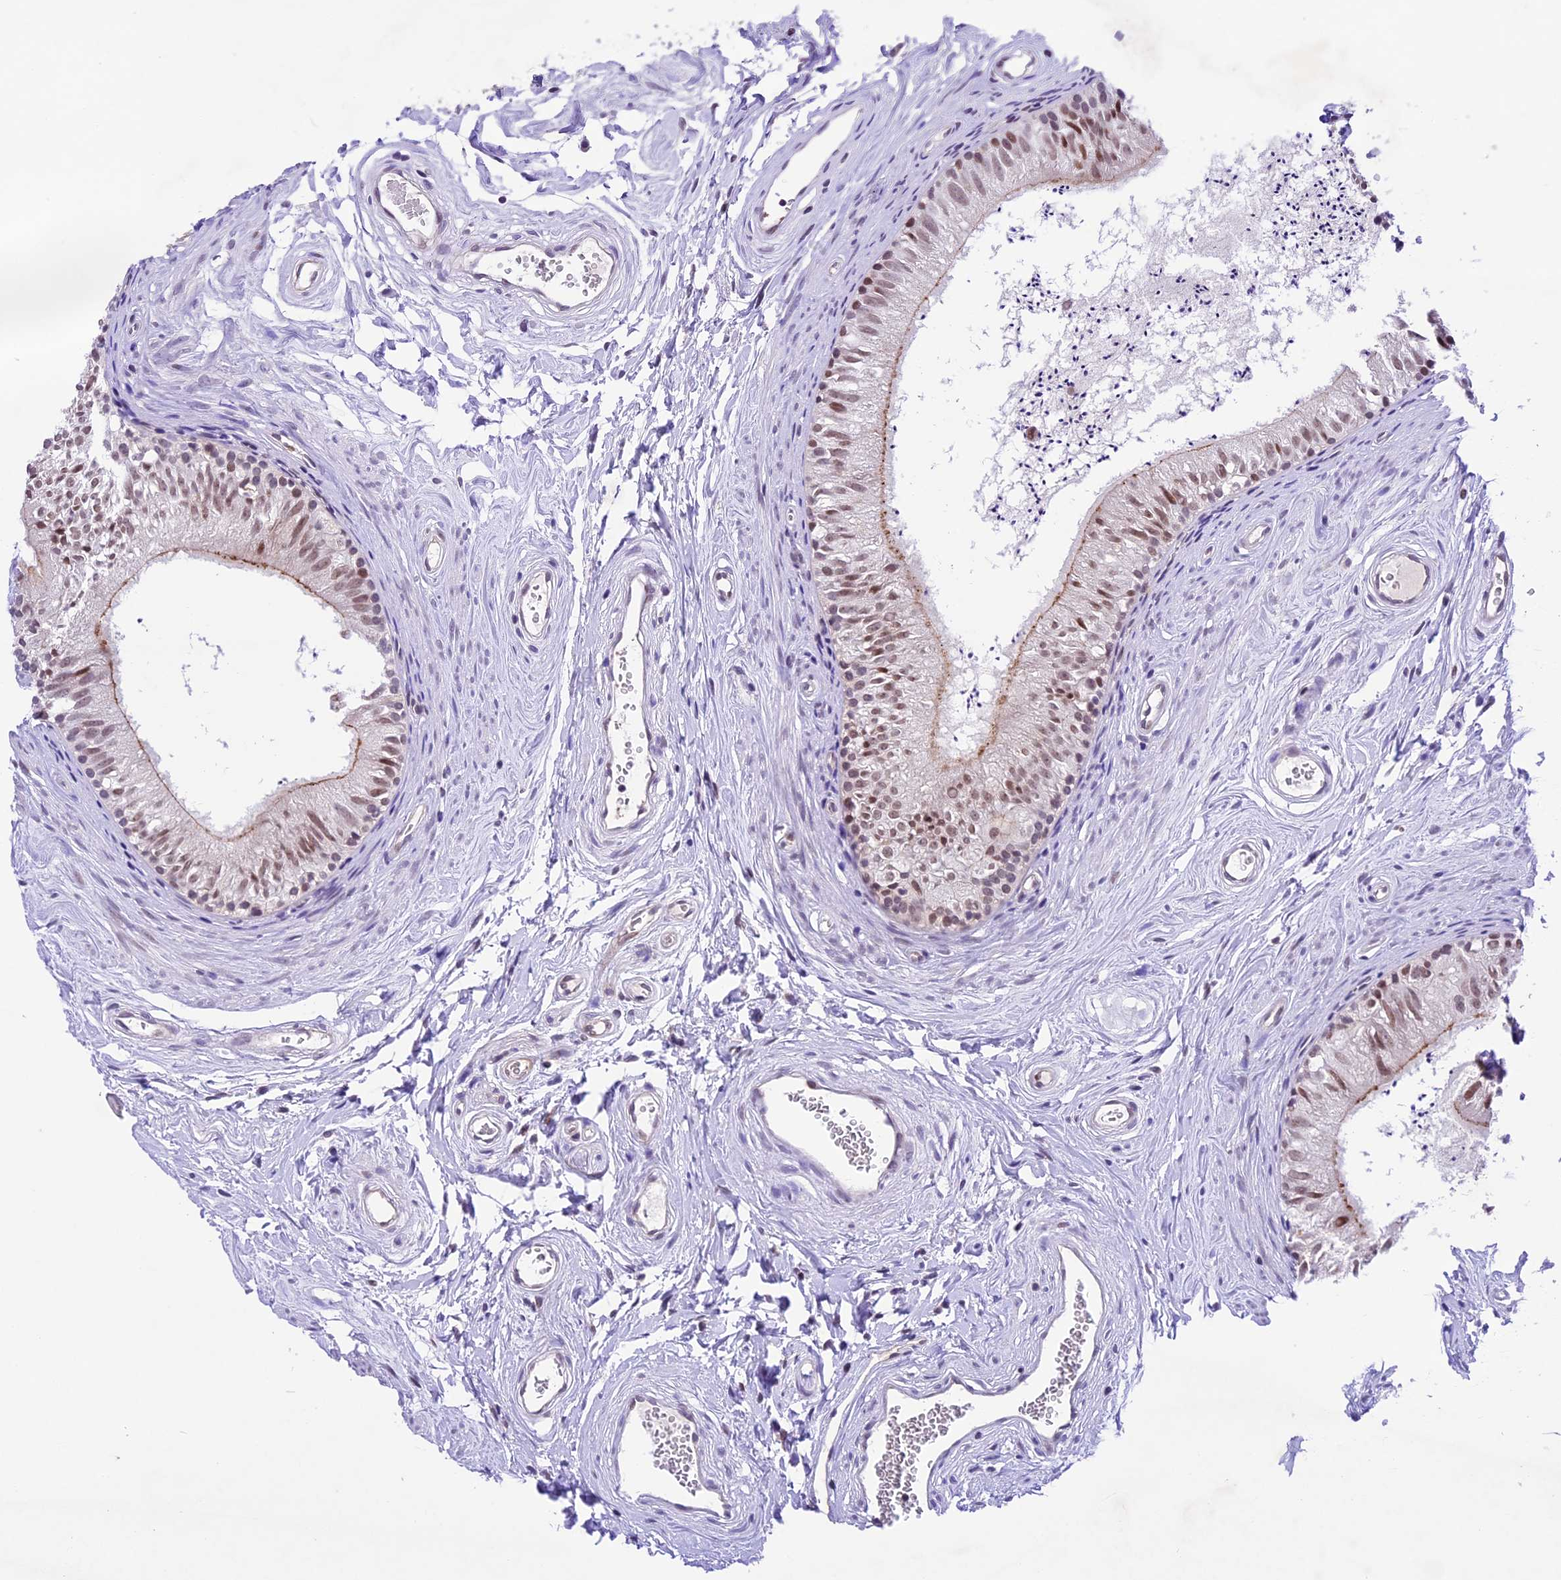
{"staining": {"intensity": "moderate", "quantity": ">75%", "location": "cytoplasmic/membranous,nuclear"}, "tissue": "epididymis", "cell_type": "Glandular cells", "image_type": "normal", "snomed": [{"axis": "morphology", "description": "Normal tissue, NOS"}, {"axis": "topography", "description": "Epididymis"}], "caption": "Unremarkable epididymis was stained to show a protein in brown. There is medium levels of moderate cytoplasmic/membranous,nuclear staining in about >75% of glandular cells. (DAB IHC, brown staining for protein, blue staining for nuclei).", "gene": "SHKBP1", "patient": {"sex": "male", "age": 56}}